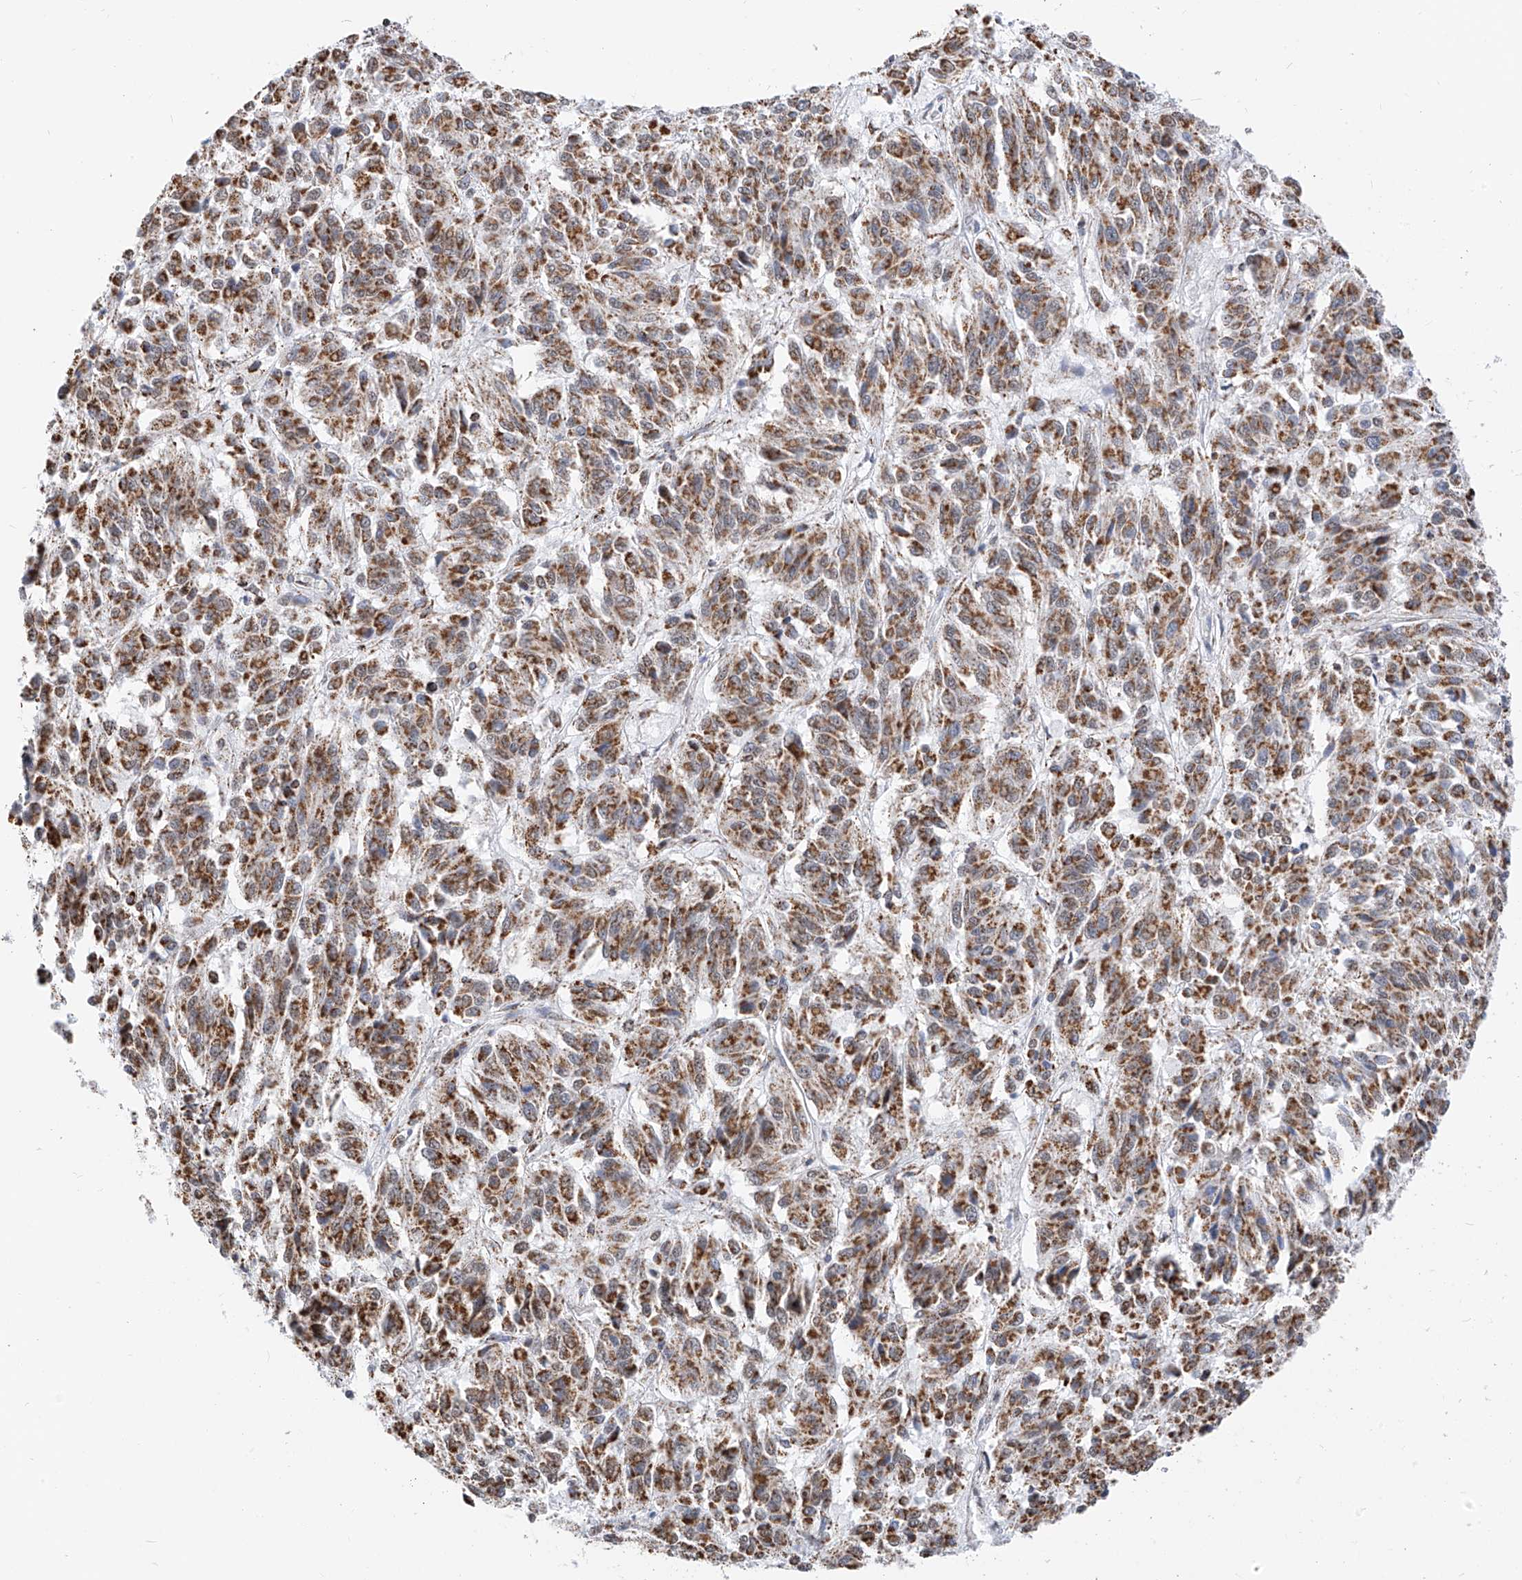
{"staining": {"intensity": "moderate", "quantity": ">75%", "location": "cytoplasmic/membranous"}, "tissue": "melanoma", "cell_type": "Tumor cells", "image_type": "cancer", "snomed": [{"axis": "morphology", "description": "Malignant melanoma, Metastatic site"}, {"axis": "topography", "description": "Lung"}], "caption": "Tumor cells demonstrate medium levels of moderate cytoplasmic/membranous staining in about >75% of cells in malignant melanoma (metastatic site).", "gene": "NALCN", "patient": {"sex": "male", "age": 64}}